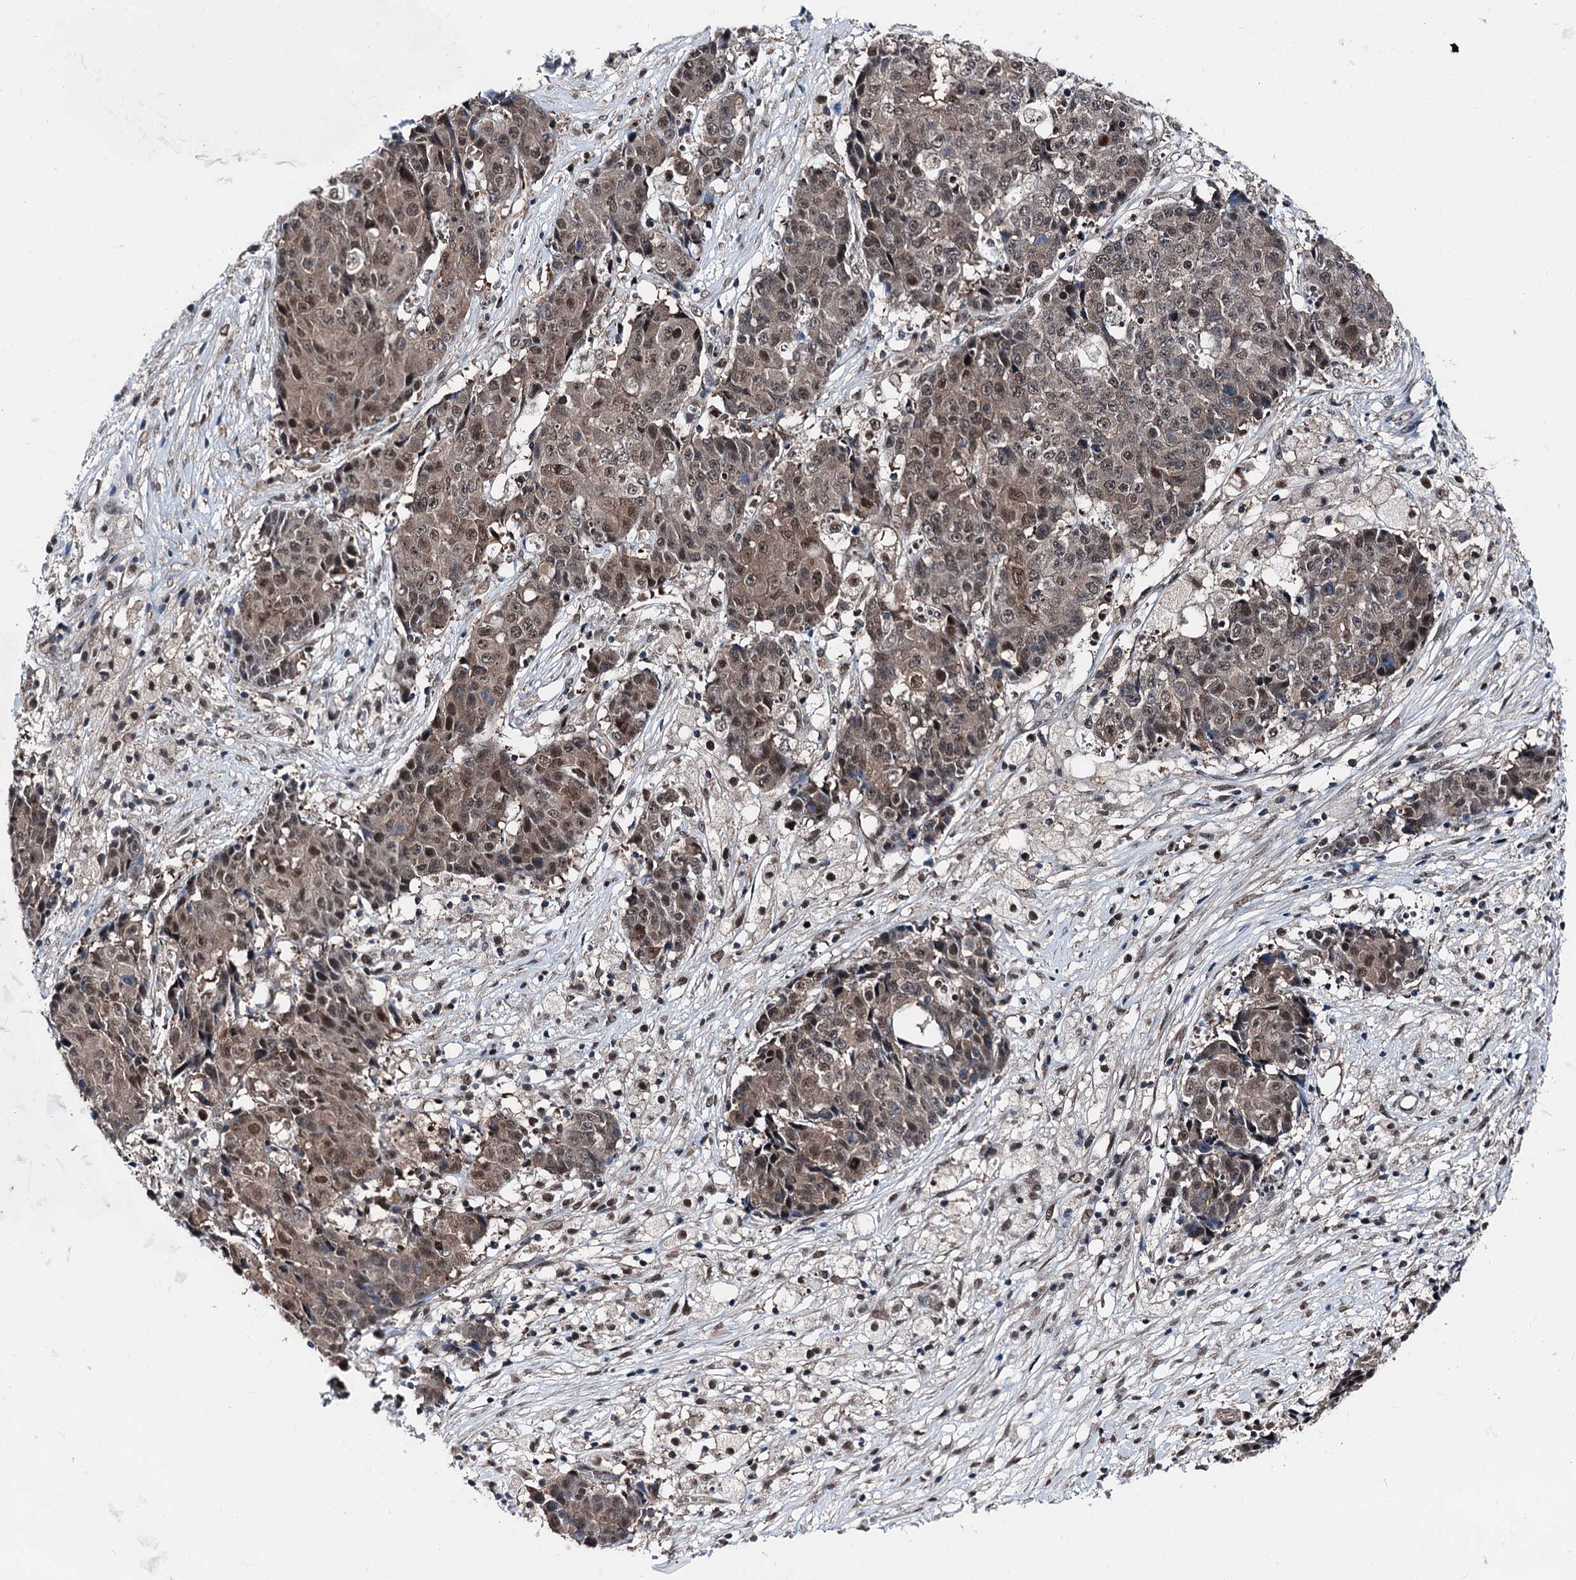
{"staining": {"intensity": "moderate", "quantity": ">75%", "location": "nuclear"}, "tissue": "ovarian cancer", "cell_type": "Tumor cells", "image_type": "cancer", "snomed": [{"axis": "morphology", "description": "Carcinoma, endometroid"}, {"axis": "topography", "description": "Ovary"}], "caption": "Tumor cells display medium levels of moderate nuclear expression in about >75% of cells in human ovarian cancer (endometroid carcinoma). Using DAB (brown) and hematoxylin (blue) stains, captured at high magnification using brightfield microscopy.", "gene": "PSMD13", "patient": {"sex": "female", "age": 42}}